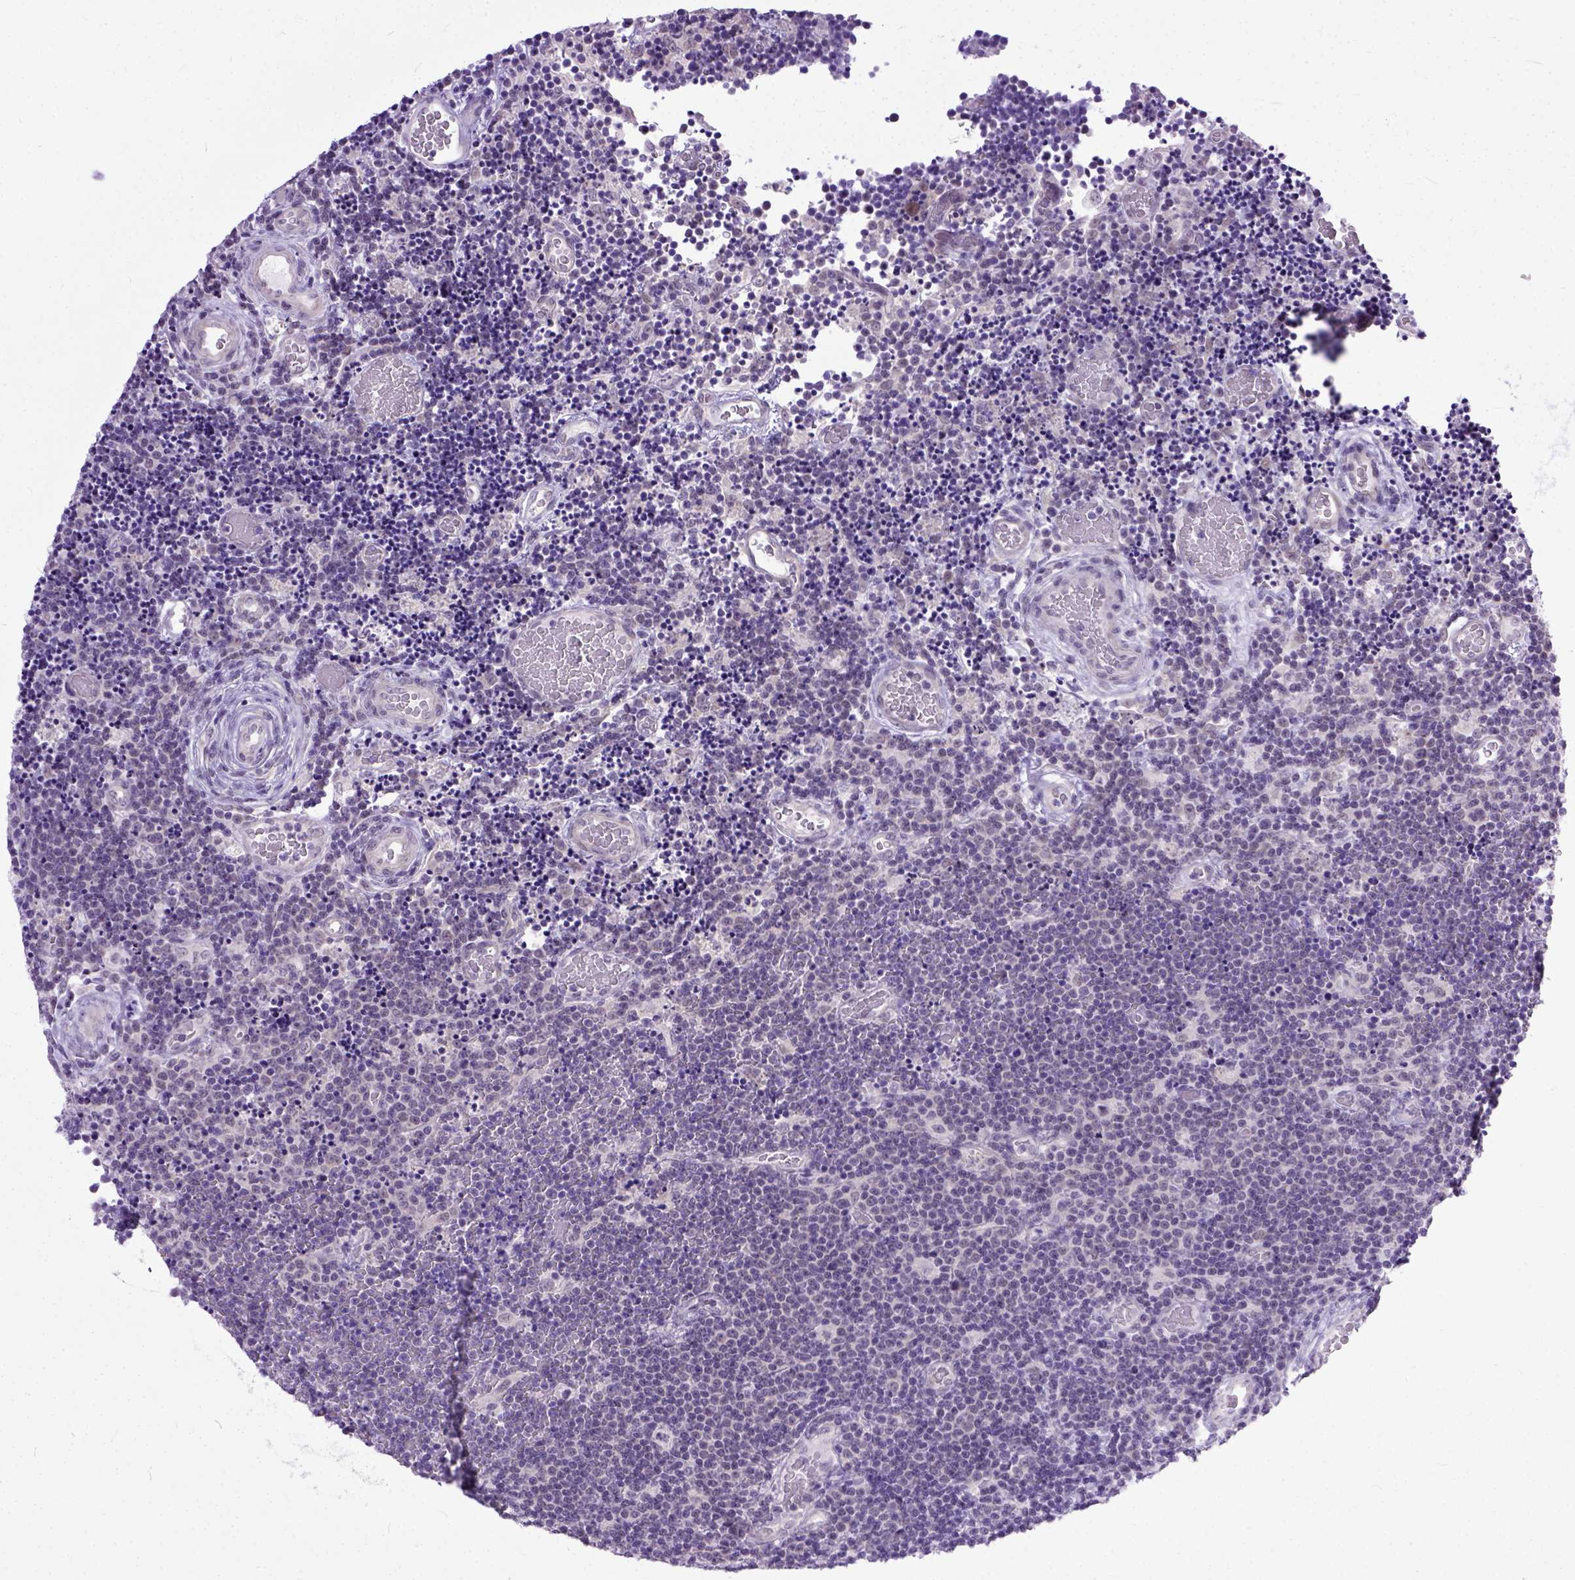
{"staining": {"intensity": "negative", "quantity": "none", "location": "none"}, "tissue": "lymphoma", "cell_type": "Tumor cells", "image_type": "cancer", "snomed": [{"axis": "morphology", "description": "Malignant lymphoma, non-Hodgkin's type, Low grade"}, {"axis": "topography", "description": "Brain"}], "caption": "Human lymphoma stained for a protein using IHC reveals no positivity in tumor cells.", "gene": "TCEAL7", "patient": {"sex": "female", "age": 66}}